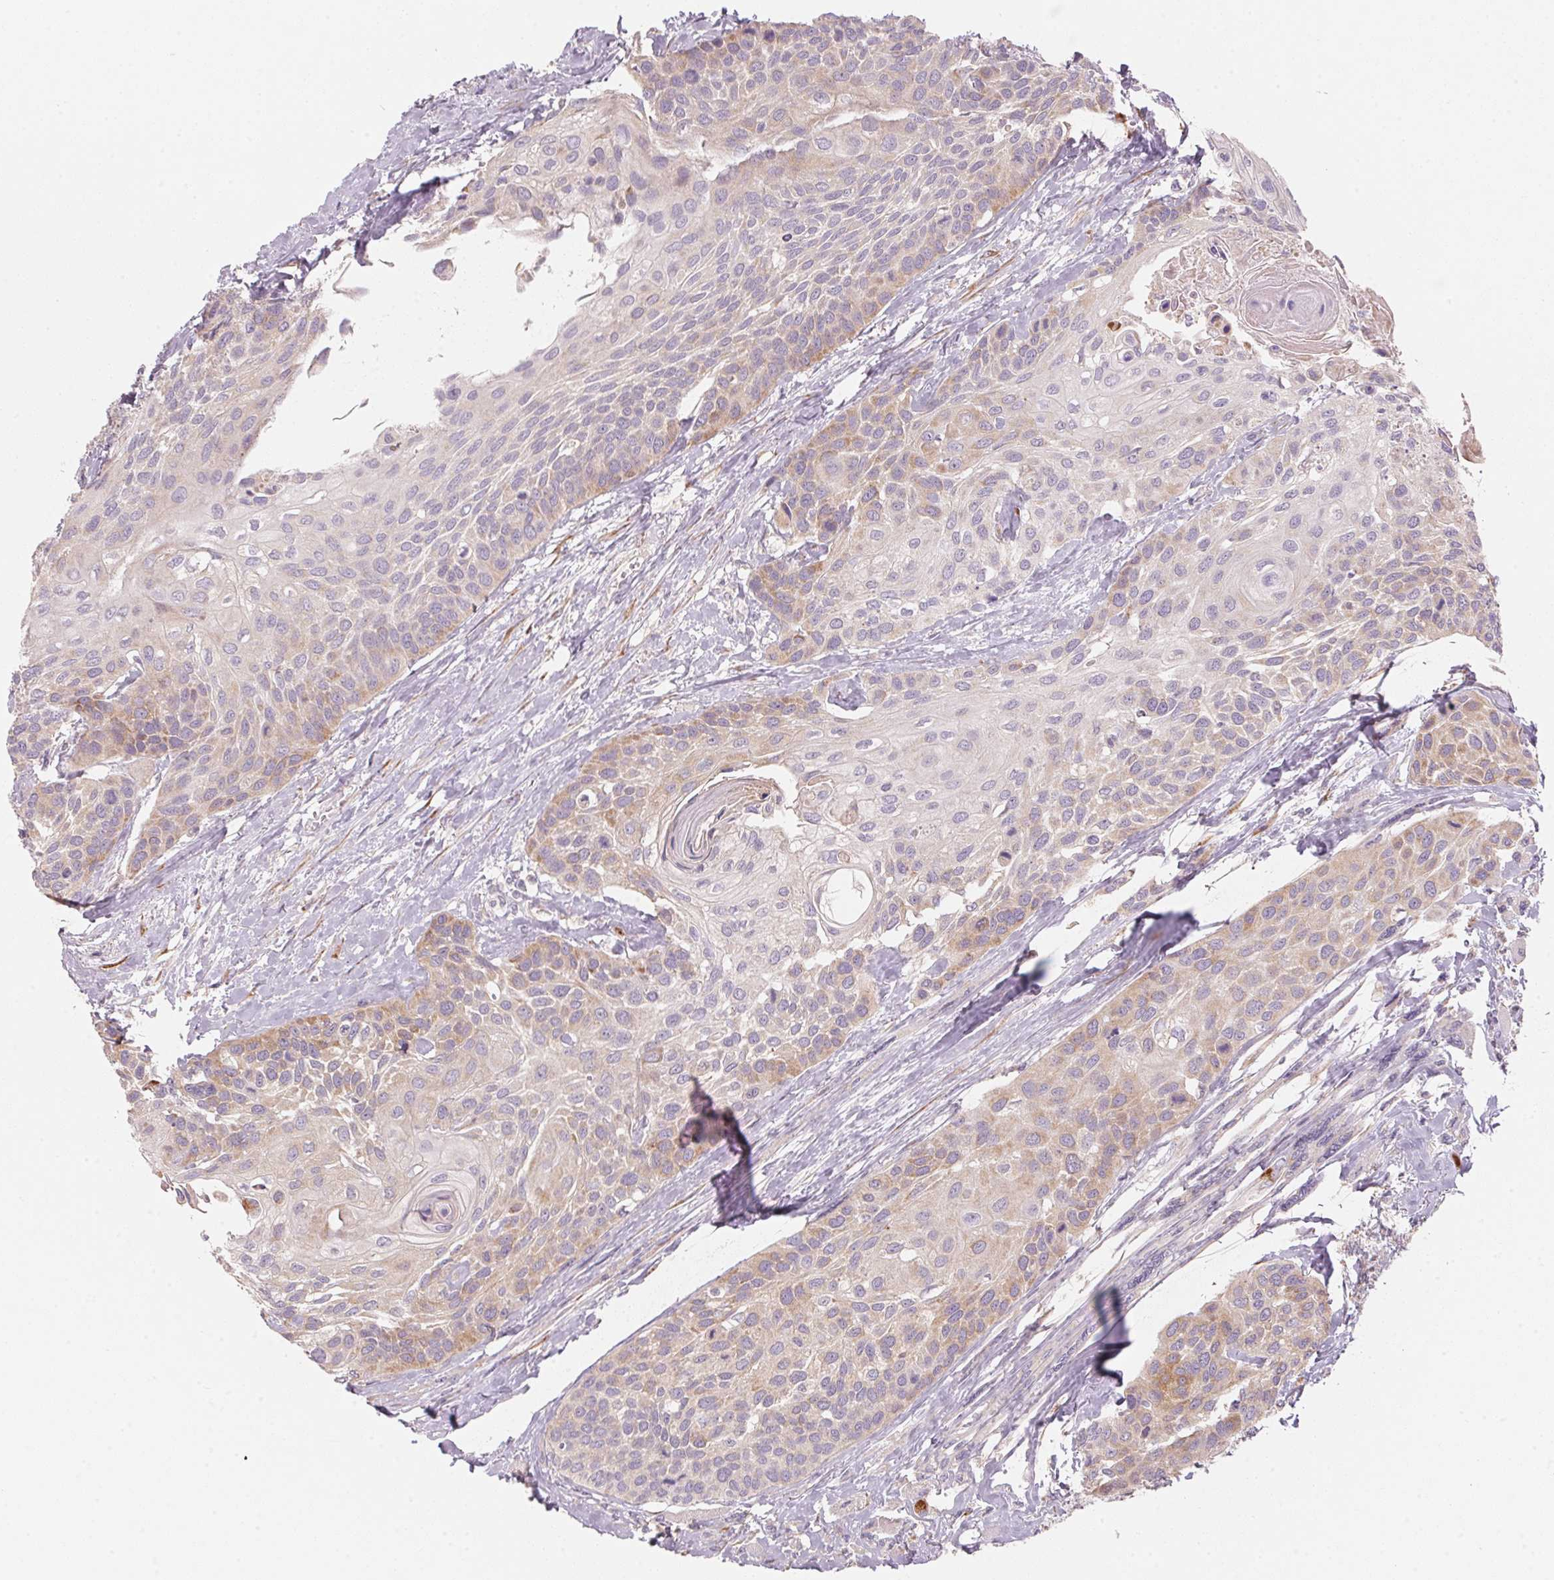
{"staining": {"intensity": "moderate", "quantity": "<25%", "location": "cytoplasmic/membranous"}, "tissue": "head and neck cancer", "cell_type": "Tumor cells", "image_type": "cancer", "snomed": [{"axis": "morphology", "description": "Squamous cell carcinoma, NOS"}, {"axis": "topography", "description": "Head-Neck"}], "caption": "IHC (DAB (3,3'-diaminobenzidine)) staining of head and neck squamous cell carcinoma displays moderate cytoplasmic/membranous protein expression in approximately <25% of tumor cells.", "gene": "BLOC1S2", "patient": {"sex": "female", "age": 50}}